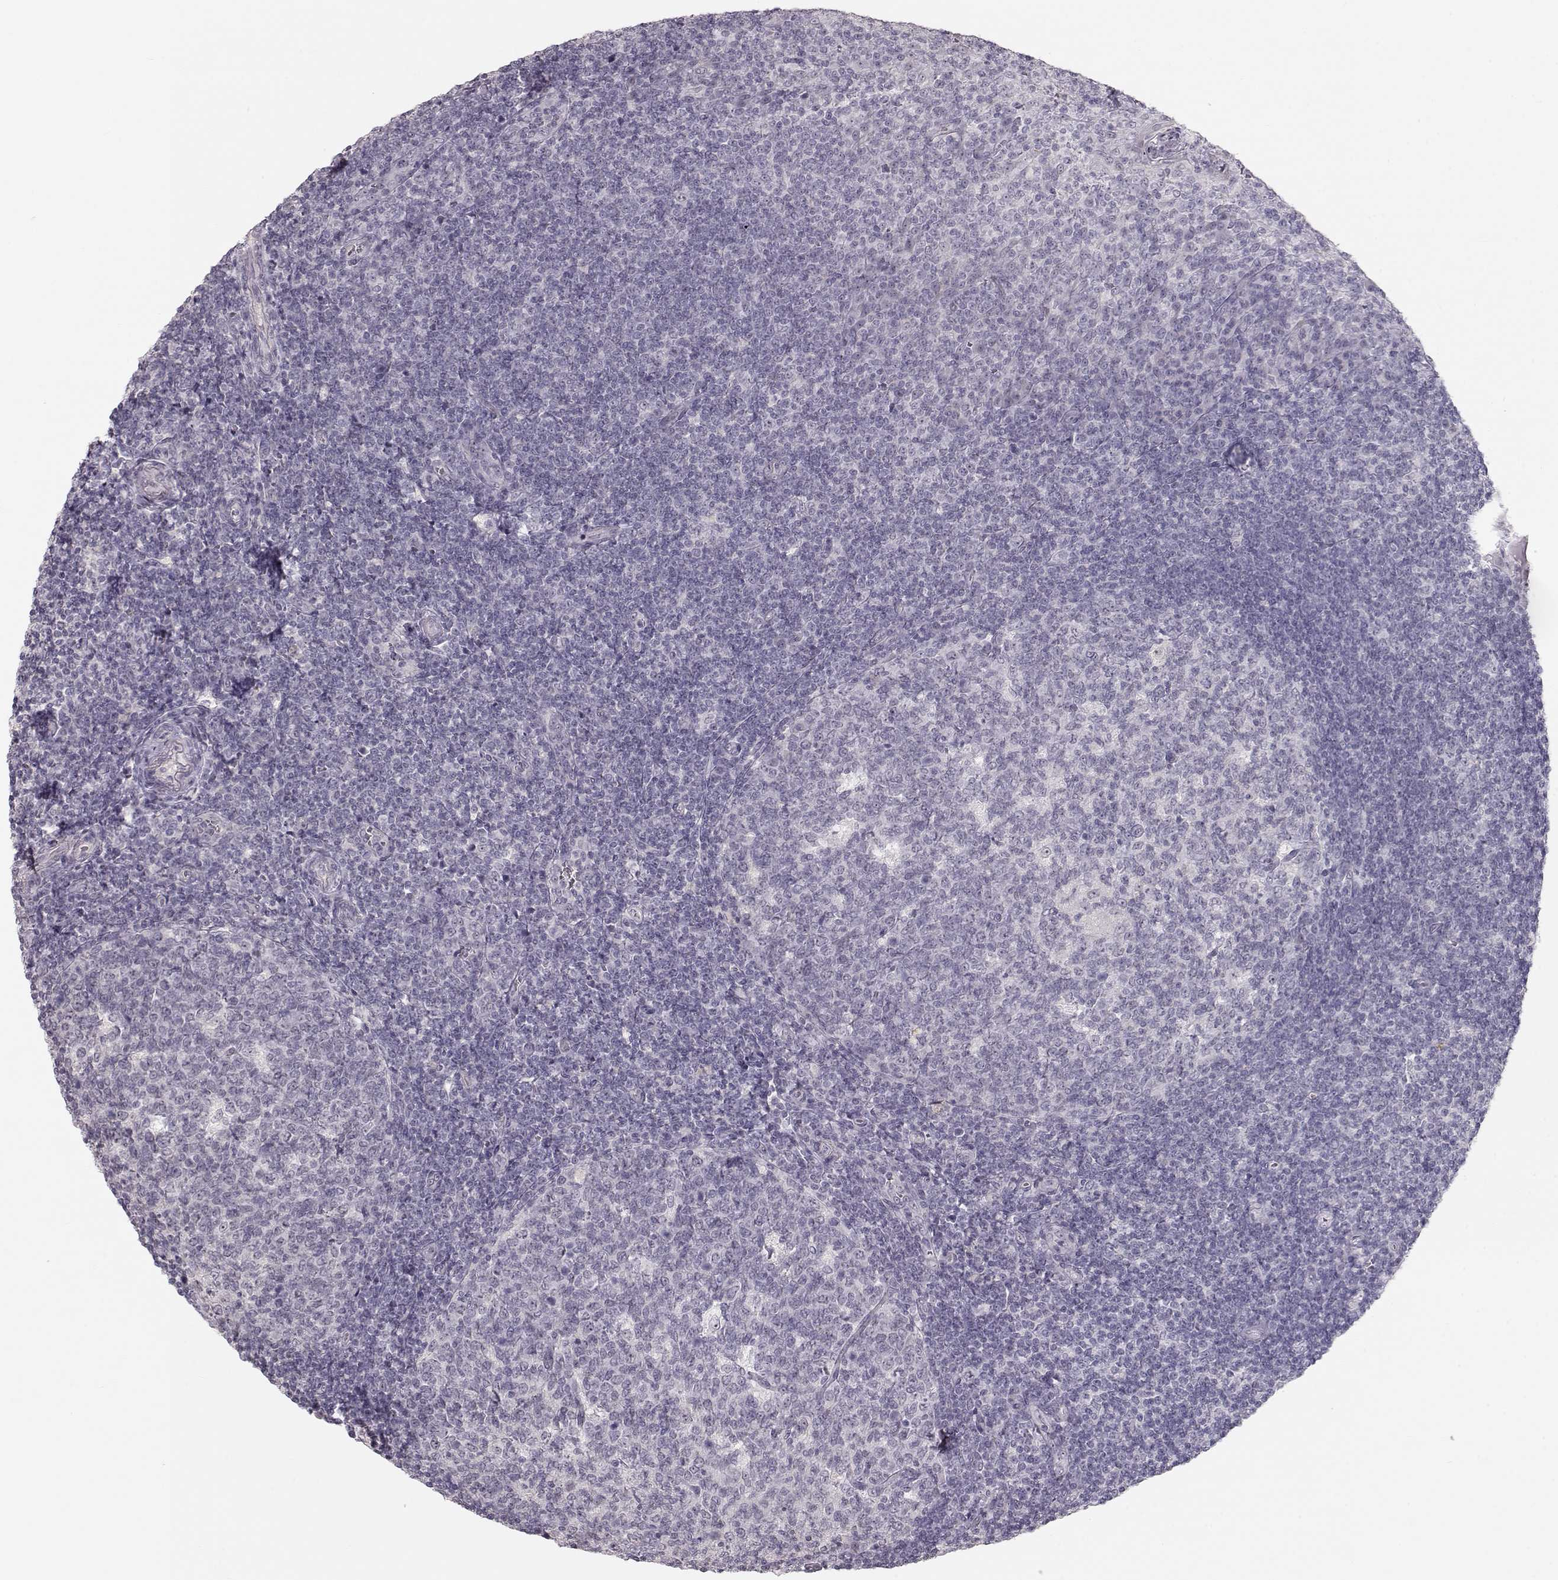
{"staining": {"intensity": "negative", "quantity": "none", "location": "none"}, "tissue": "tonsil", "cell_type": "Germinal center cells", "image_type": "normal", "snomed": [{"axis": "morphology", "description": "Normal tissue, NOS"}, {"axis": "topography", "description": "Tonsil"}], "caption": "IHC of unremarkable tonsil reveals no expression in germinal center cells.", "gene": "FAM205A", "patient": {"sex": "female", "age": 12}}